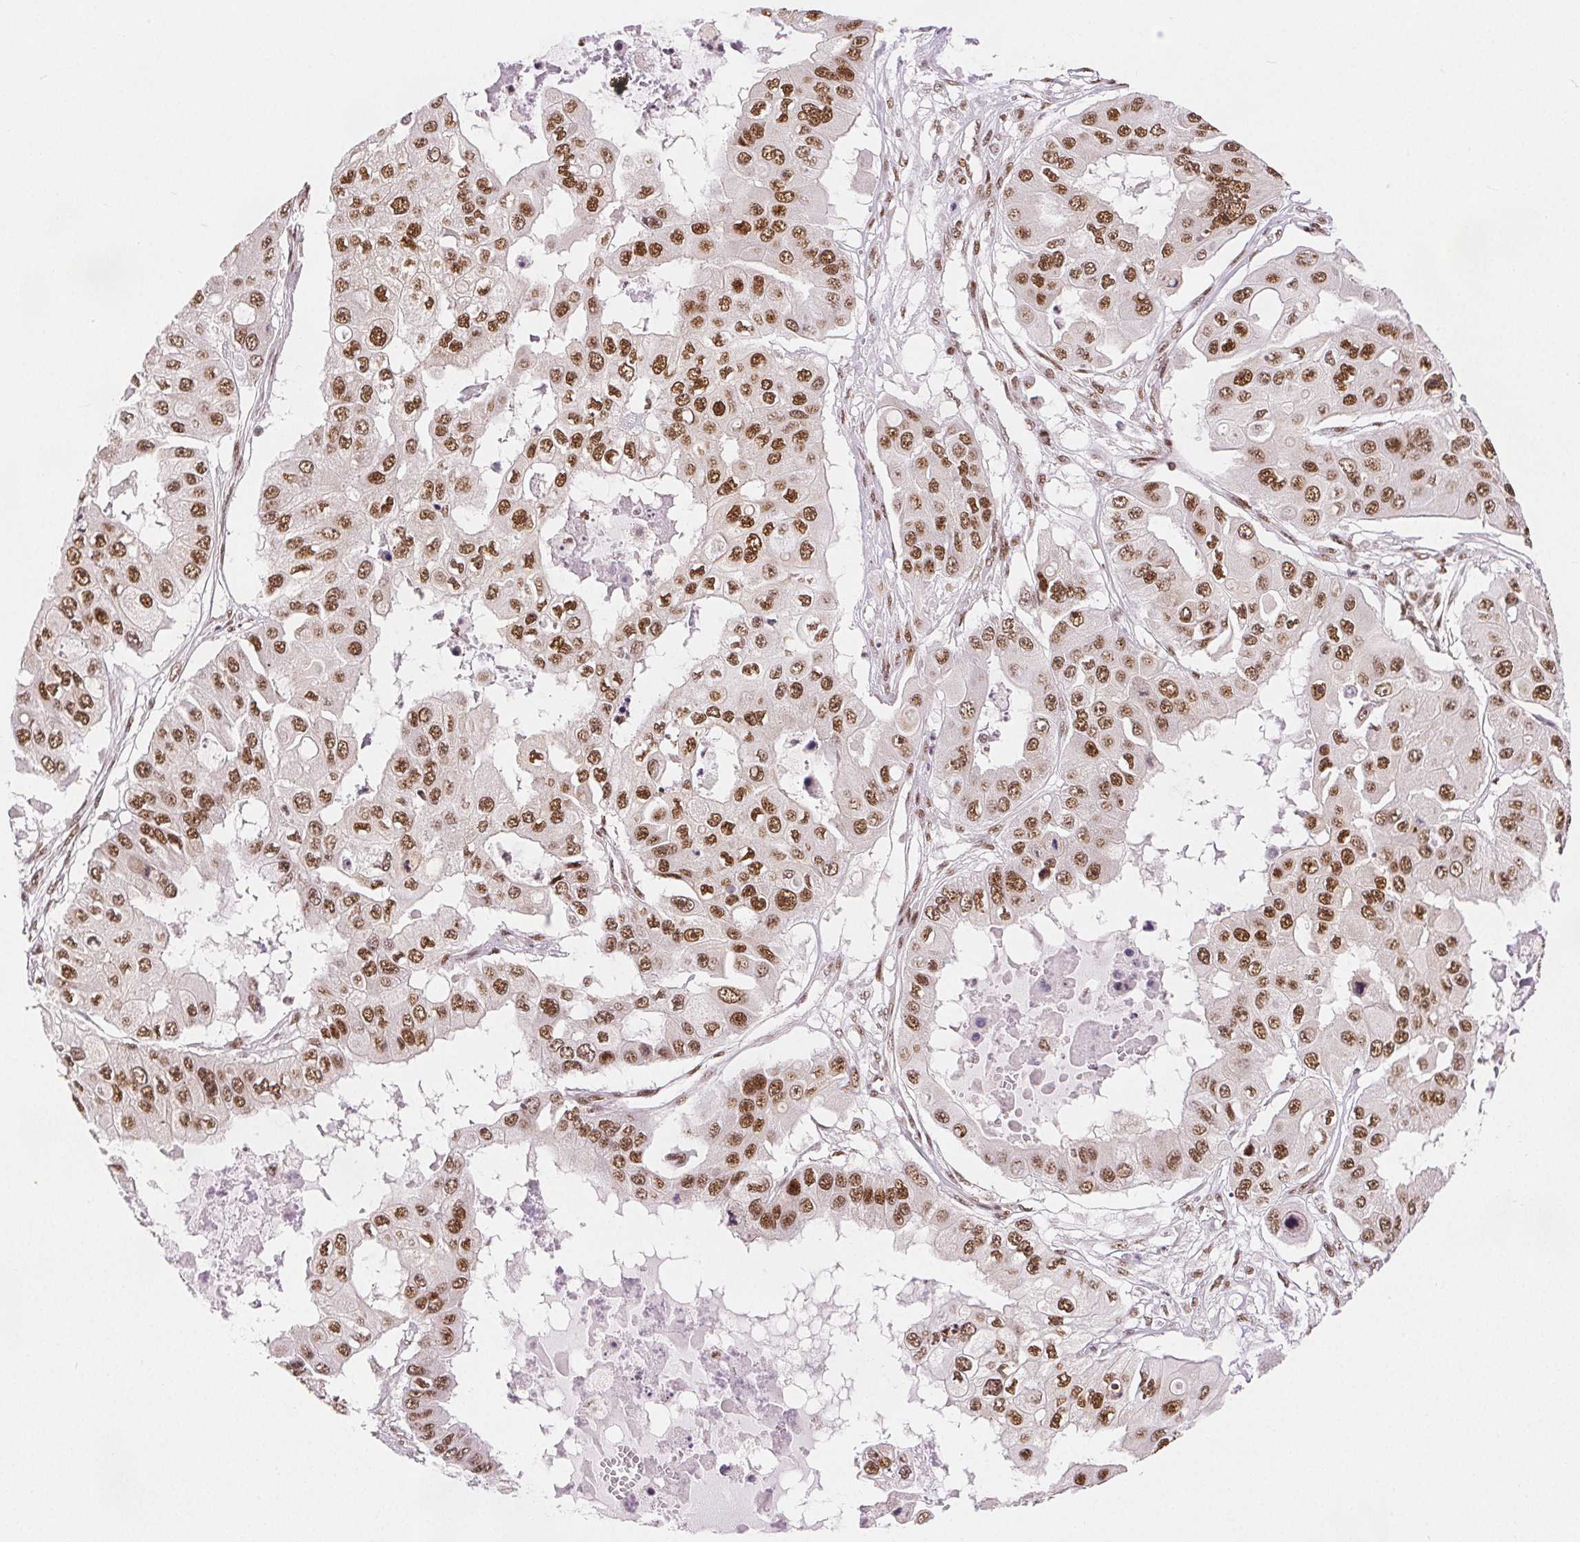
{"staining": {"intensity": "moderate", "quantity": ">75%", "location": "nuclear"}, "tissue": "ovarian cancer", "cell_type": "Tumor cells", "image_type": "cancer", "snomed": [{"axis": "morphology", "description": "Cystadenocarcinoma, serous, NOS"}, {"axis": "topography", "description": "Ovary"}], "caption": "IHC (DAB (3,3'-diaminobenzidine)) staining of human ovarian serous cystadenocarcinoma exhibits moderate nuclear protein expression in approximately >75% of tumor cells.", "gene": "ZNF703", "patient": {"sex": "female", "age": 56}}